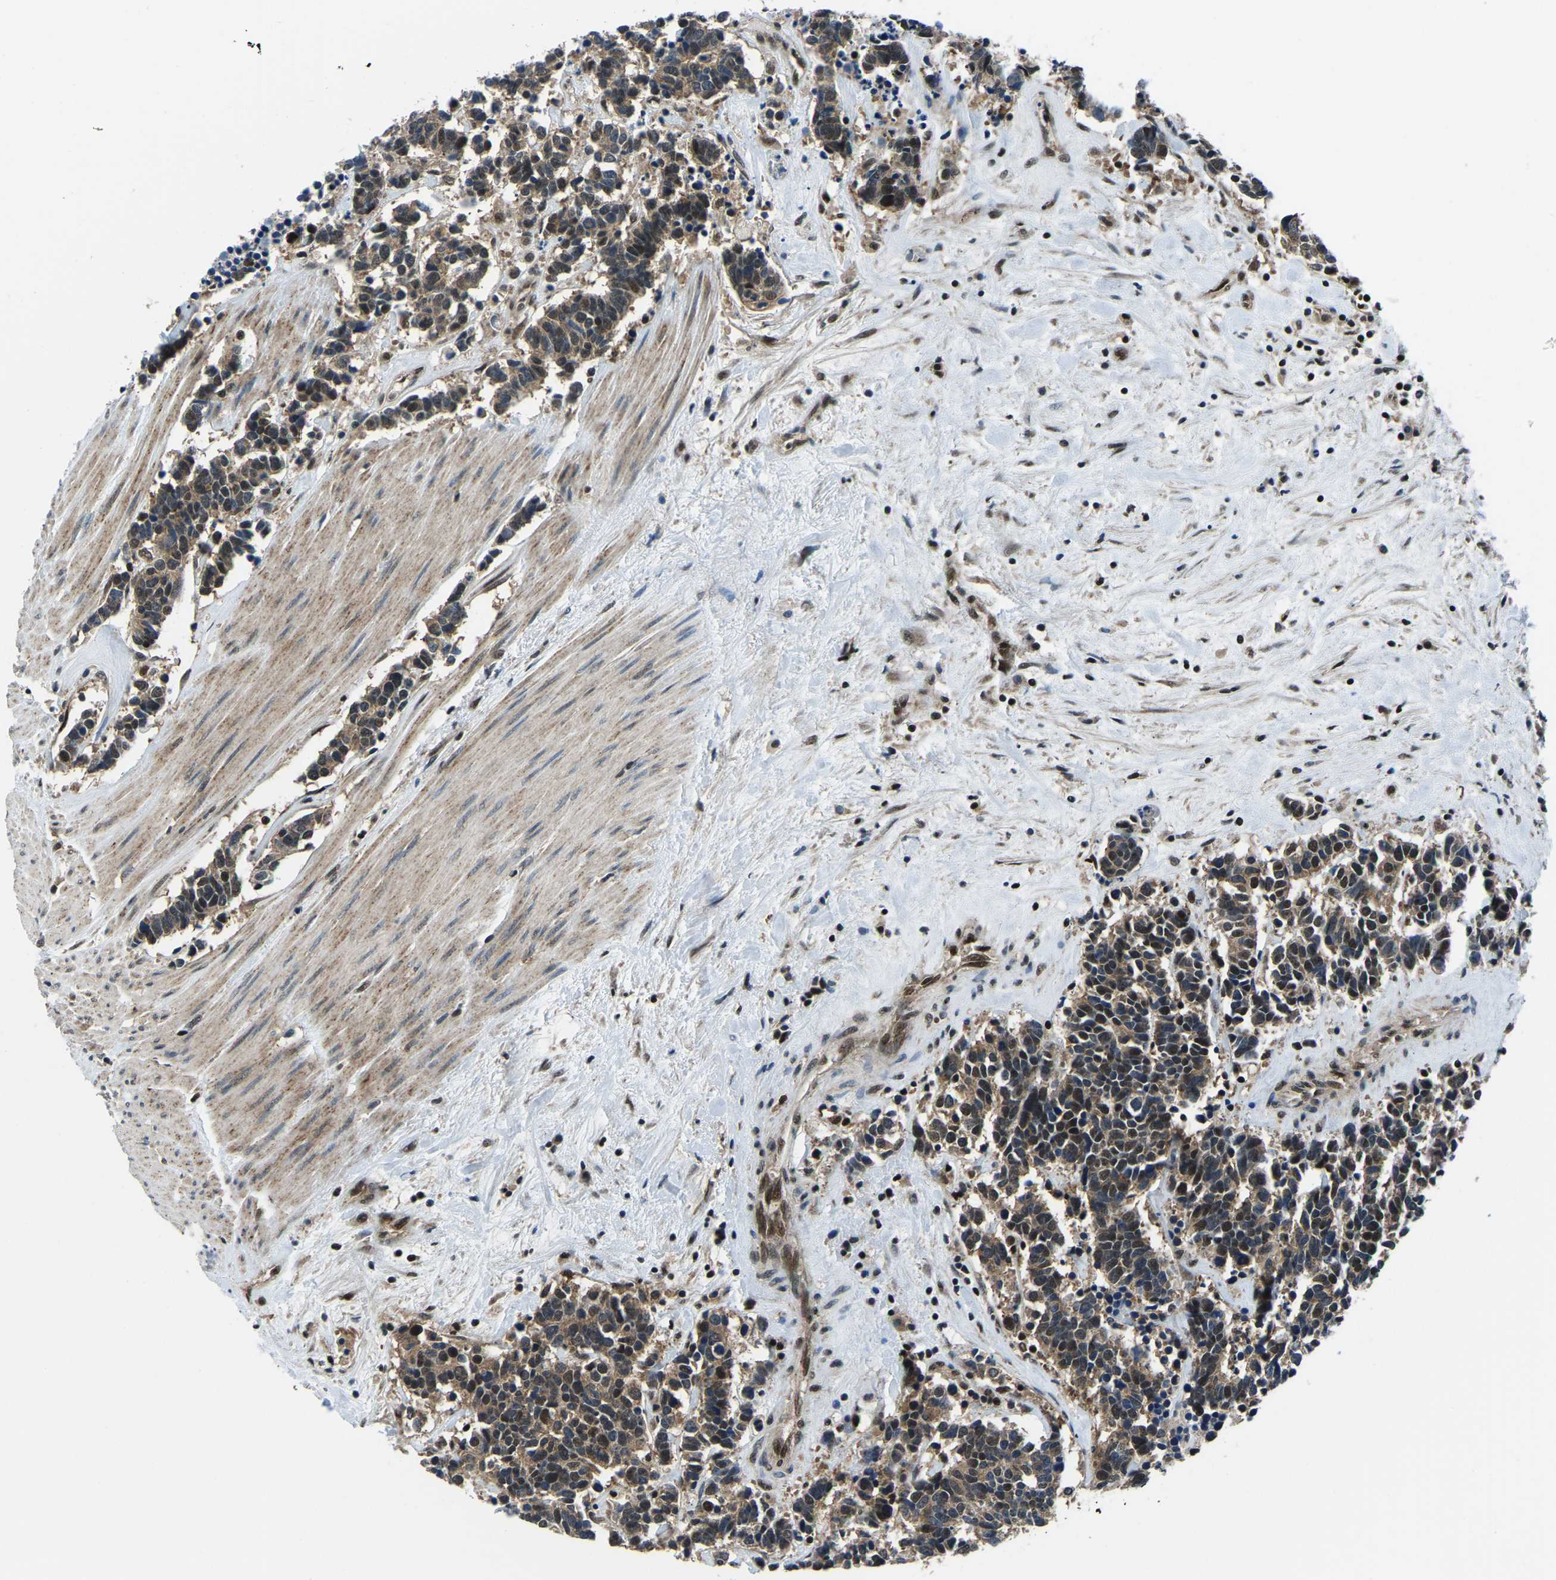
{"staining": {"intensity": "moderate", "quantity": ">75%", "location": "cytoplasmic/membranous,nuclear"}, "tissue": "carcinoid", "cell_type": "Tumor cells", "image_type": "cancer", "snomed": [{"axis": "morphology", "description": "Carcinoma, NOS"}, {"axis": "morphology", "description": "Carcinoid, malignant, NOS"}, {"axis": "topography", "description": "Urinary bladder"}], "caption": "Protein staining of carcinoid tissue demonstrates moderate cytoplasmic/membranous and nuclear staining in approximately >75% of tumor cells.", "gene": "DFFA", "patient": {"sex": "male", "age": 57}}